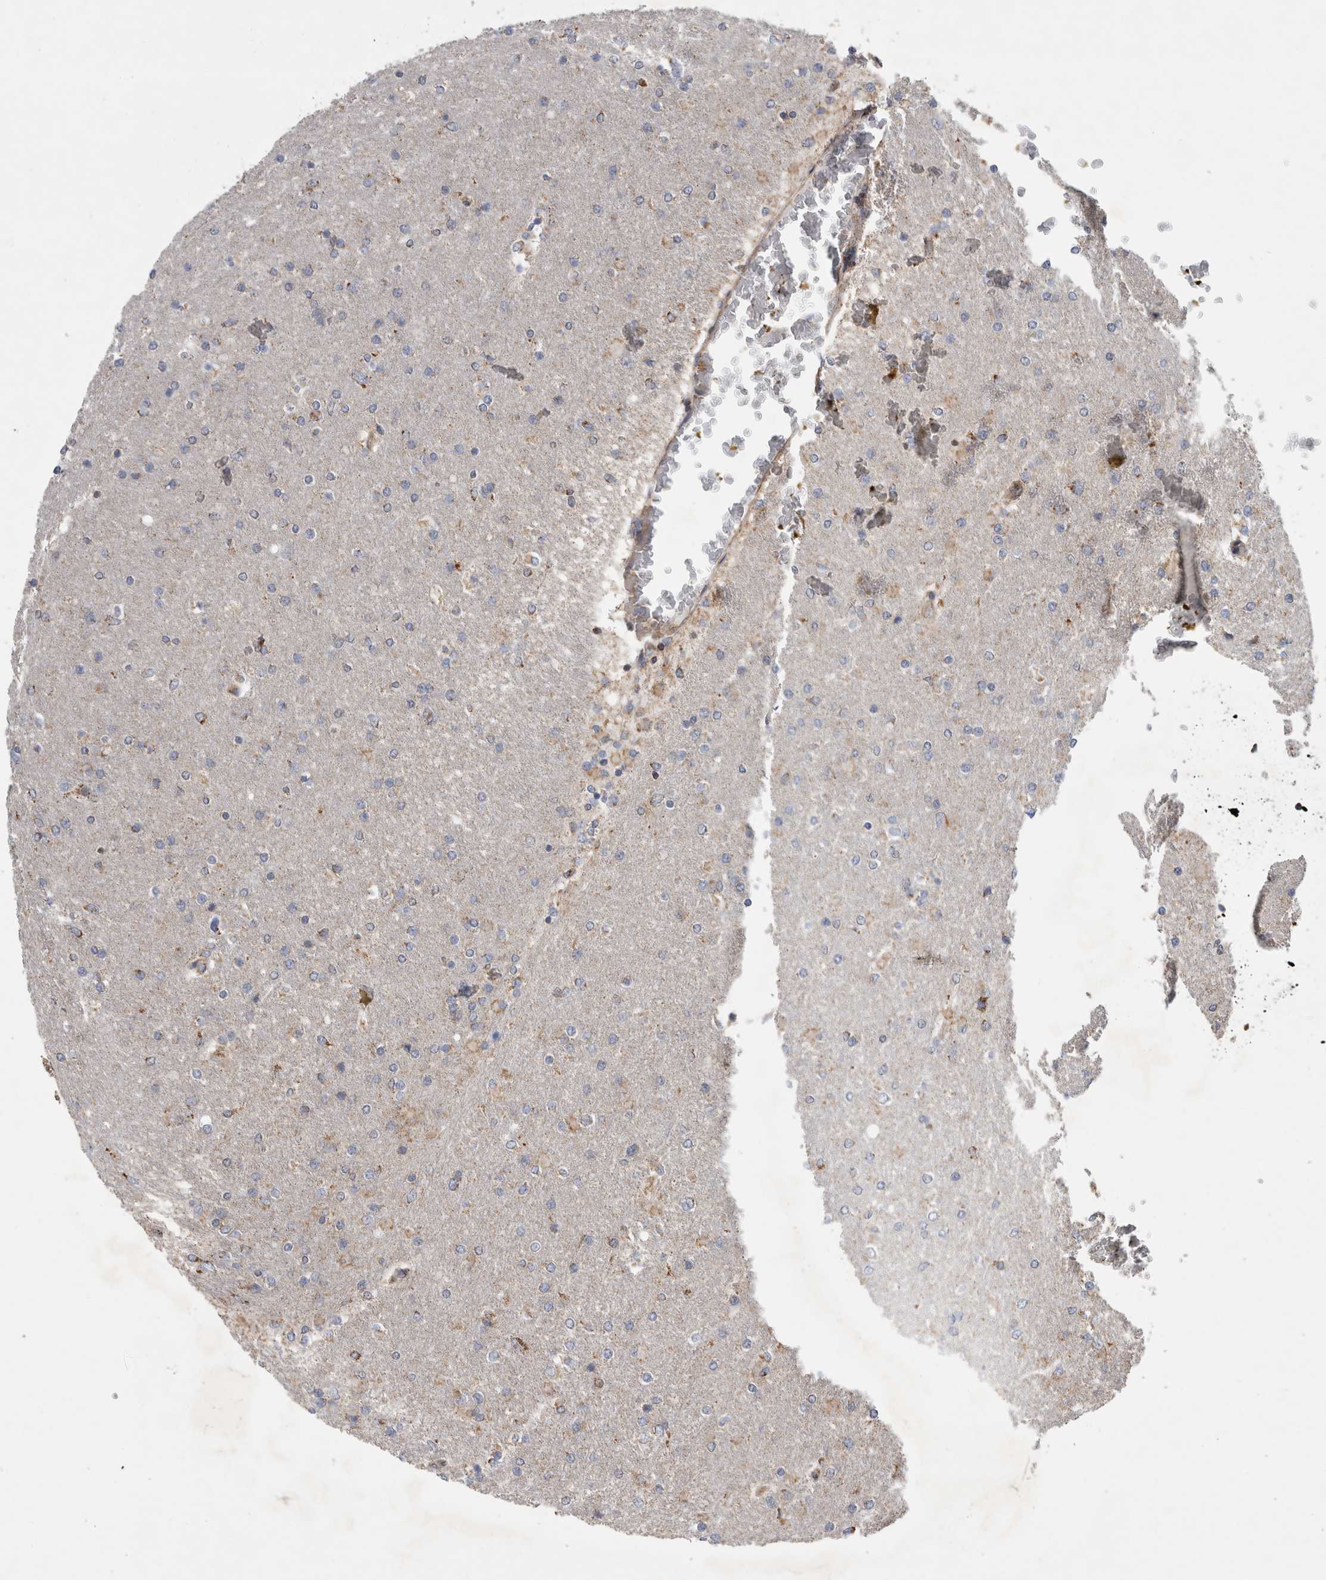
{"staining": {"intensity": "weak", "quantity": "<25%", "location": "cytoplasmic/membranous"}, "tissue": "glioma", "cell_type": "Tumor cells", "image_type": "cancer", "snomed": [{"axis": "morphology", "description": "Glioma, malignant, High grade"}, {"axis": "topography", "description": "Cerebral cortex"}], "caption": "IHC histopathology image of human glioma stained for a protein (brown), which reveals no expression in tumor cells. Brightfield microscopy of immunohistochemistry (IHC) stained with DAB (brown) and hematoxylin (blue), captured at high magnification.", "gene": "SFXN2", "patient": {"sex": "female", "age": 36}}